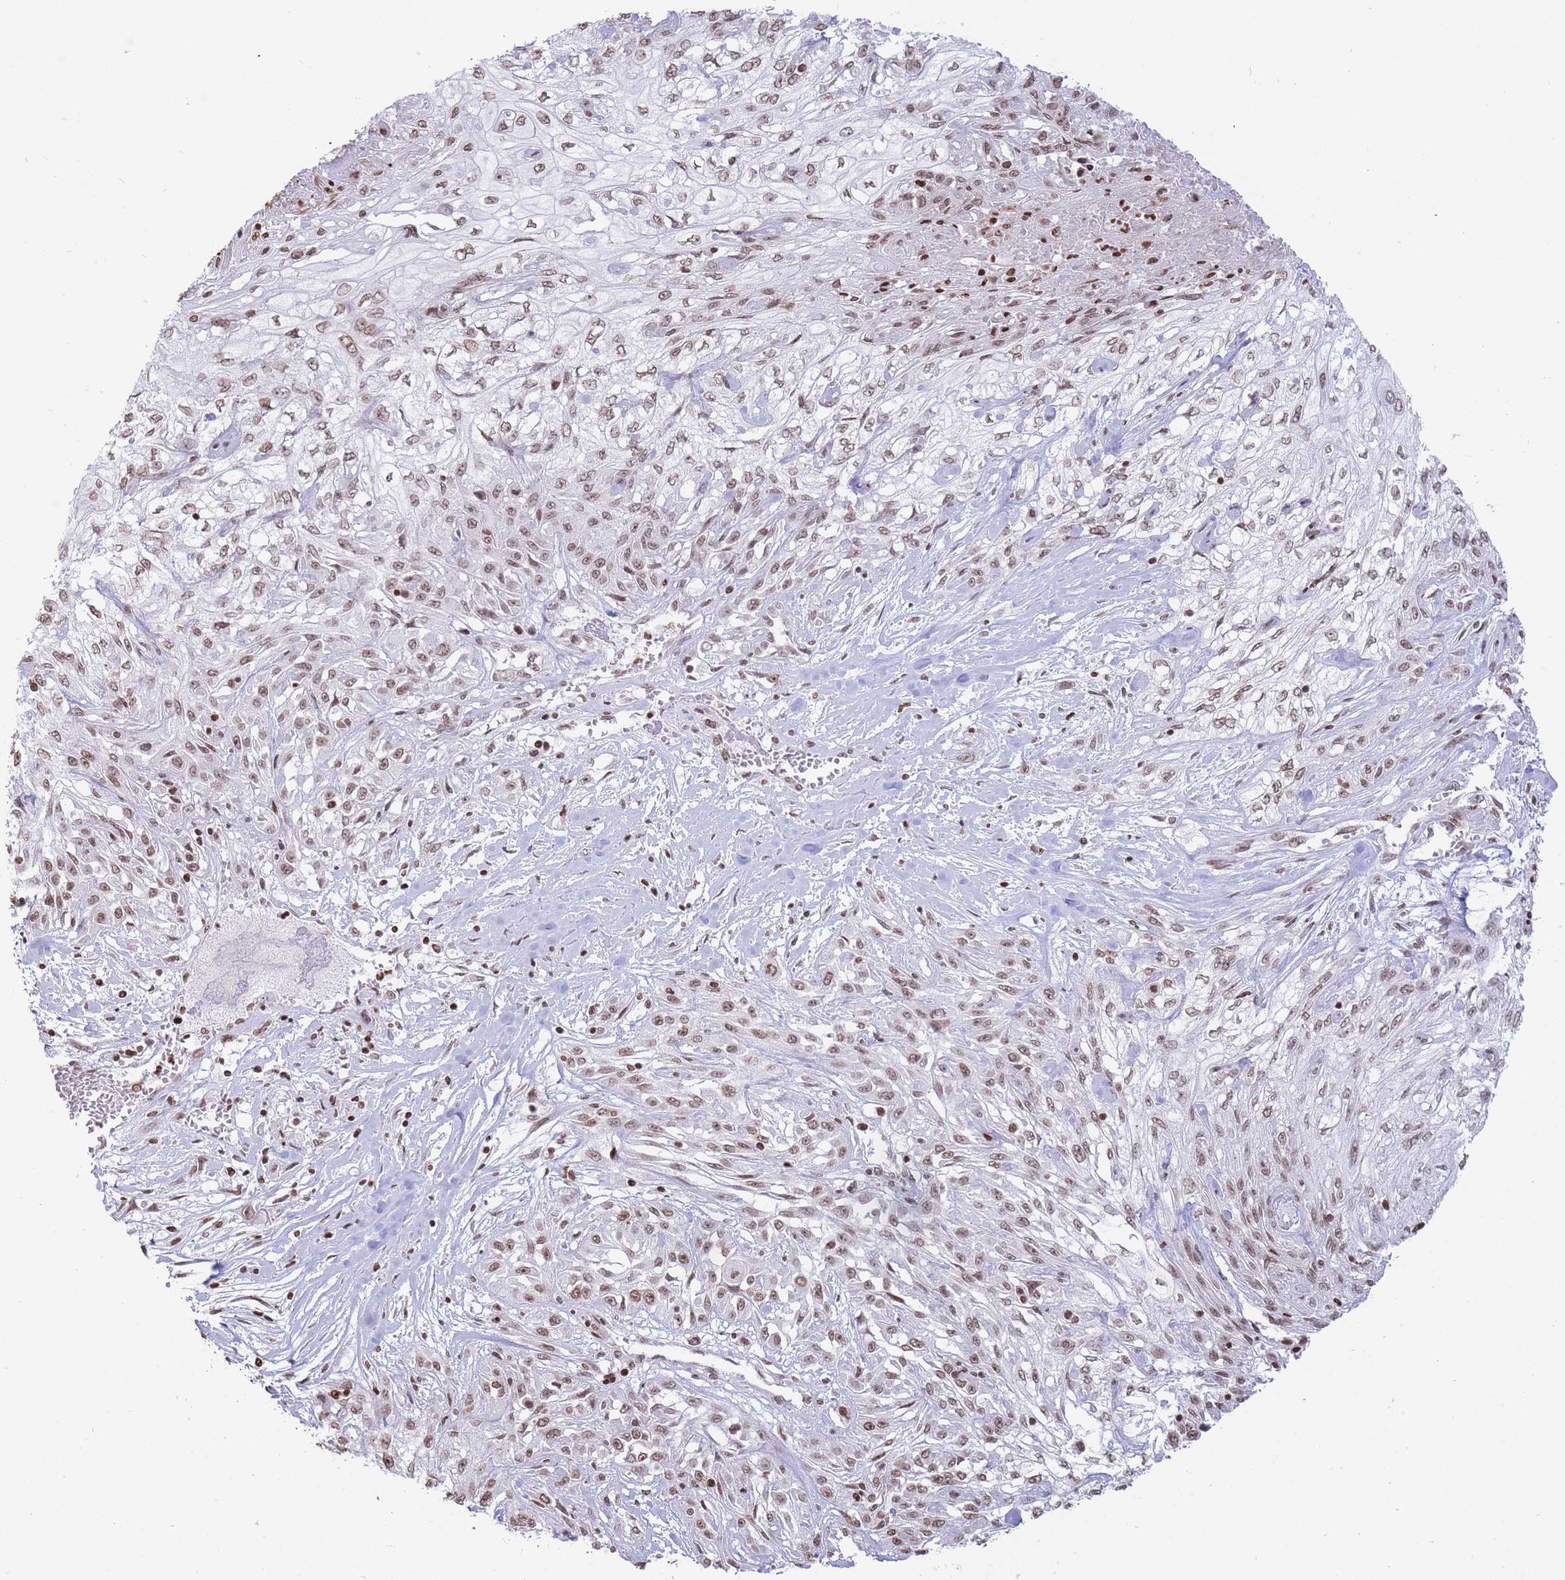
{"staining": {"intensity": "moderate", "quantity": ">75%", "location": "nuclear"}, "tissue": "skin cancer", "cell_type": "Tumor cells", "image_type": "cancer", "snomed": [{"axis": "morphology", "description": "Squamous cell carcinoma, NOS"}, {"axis": "morphology", "description": "Squamous cell carcinoma, metastatic, NOS"}, {"axis": "topography", "description": "Skin"}, {"axis": "topography", "description": "Lymph node"}], "caption": "Human metastatic squamous cell carcinoma (skin) stained for a protein (brown) shows moderate nuclear positive staining in approximately >75% of tumor cells.", "gene": "SHISAL1", "patient": {"sex": "male", "age": 75}}